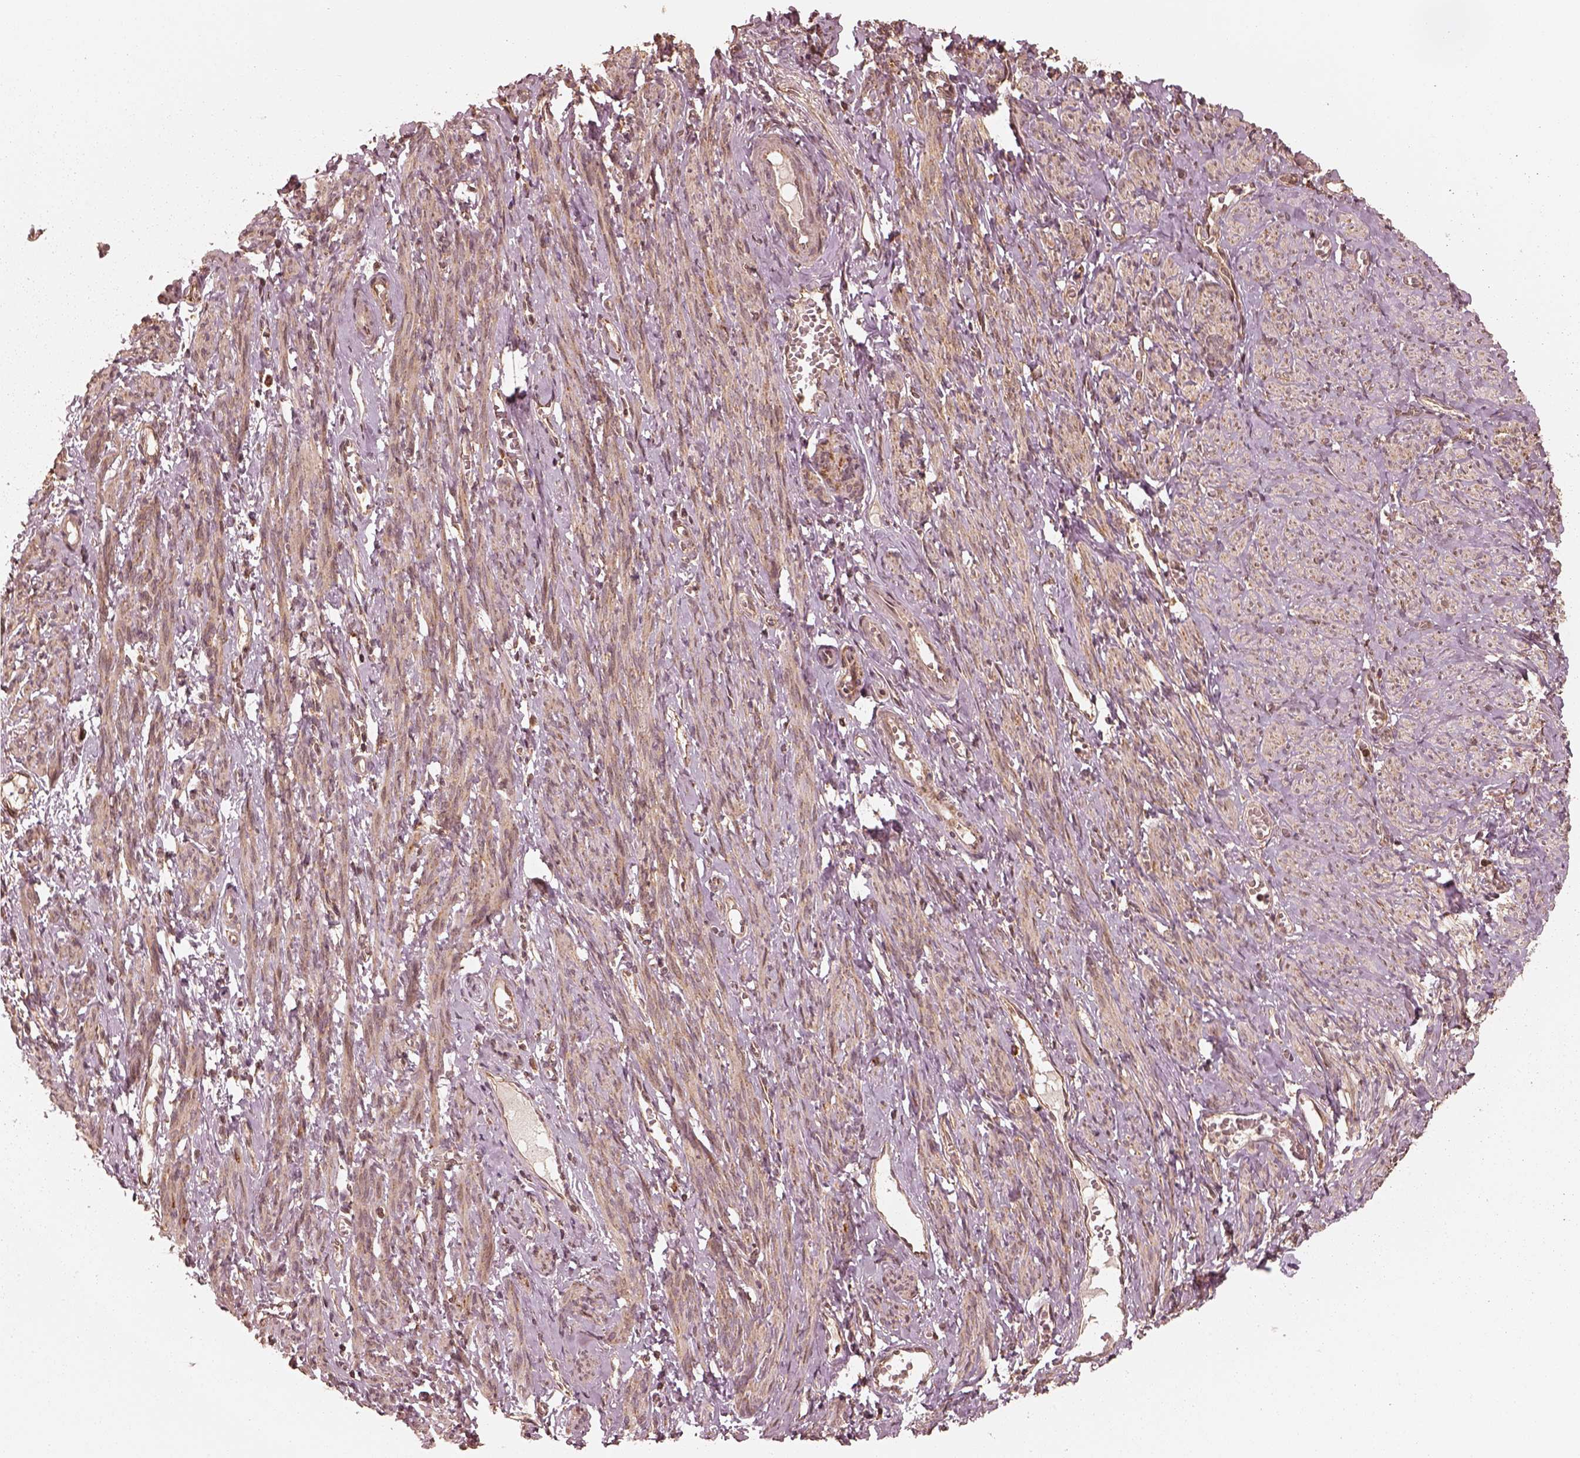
{"staining": {"intensity": "moderate", "quantity": ">75%", "location": "cytoplasmic/membranous"}, "tissue": "smooth muscle", "cell_type": "Smooth muscle cells", "image_type": "normal", "snomed": [{"axis": "morphology", "description": "Normal tissue, NOS"}, {"axis": "topography", "description": "Smooth muscle"}], "caption": "High-power microscopy captured an IHC micrograph of normal smooth muscle, revealing moderate cytoplasmic/membranous staining in approximately >75% of smooth muscle cells.", "gene": "DNAJC25", "patient": {"sex": "female", "age": 65}}